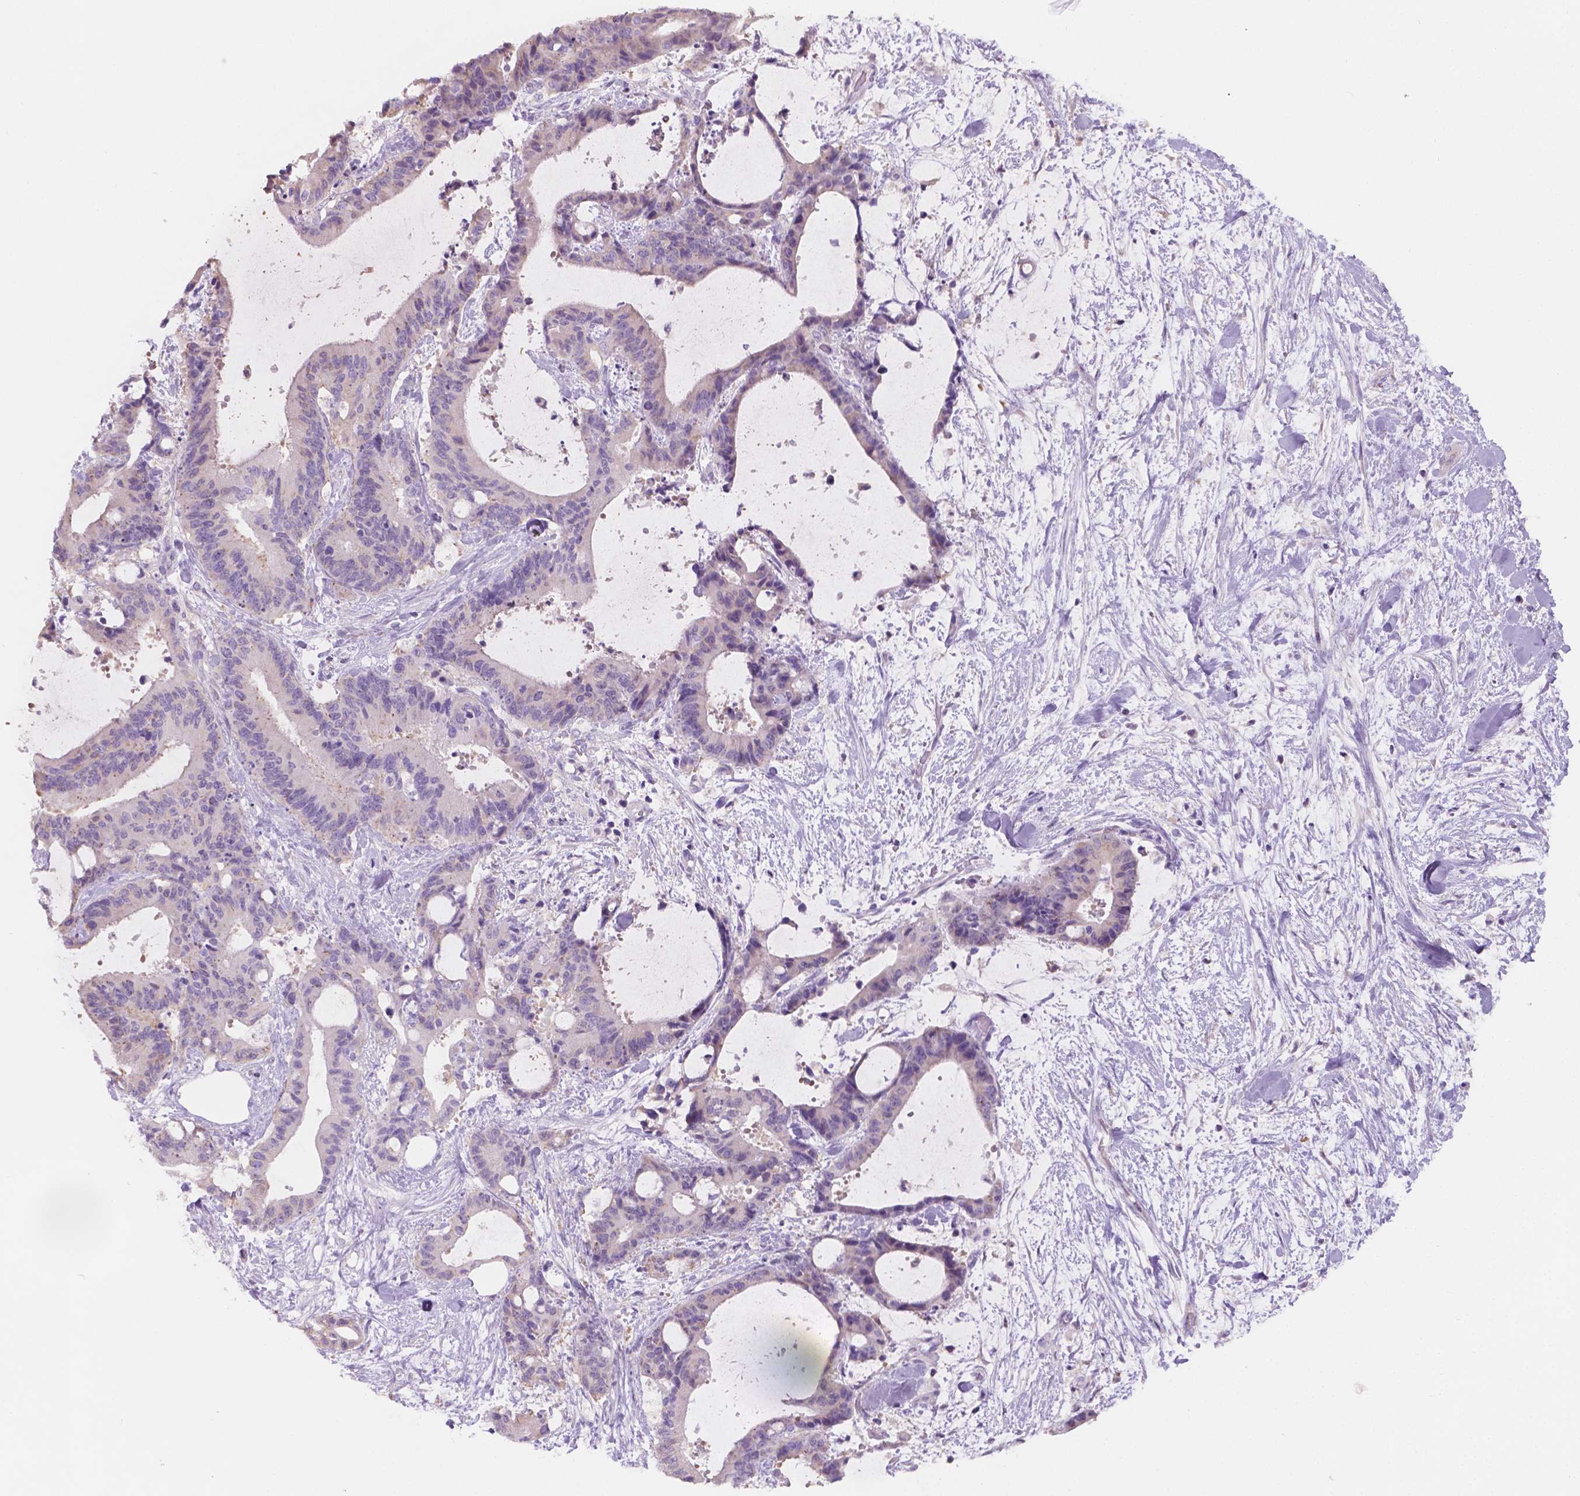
{"staining": {"intensity": "weak", "quantity": "<25%", "location": "cytoplasmic/membranous"}, "tissue": "liver cancer", "cell_type": "Tumor cells", "image_type": "cancer", "snomed": [{"axis": "morphology", "description": "Cholangiocarcinoma"}, {"axis": "topography", "description": "Liver"}], "caption": "Histopathology image shows no protein staining in tumor cells of liver cholangiocarcinoma tissue. (Brightfield microscopy of DAB immunohistochemistry (IHC) at high magnification).", "gene": "SBSN", "patient": {"sex": "female", "age": 73}}